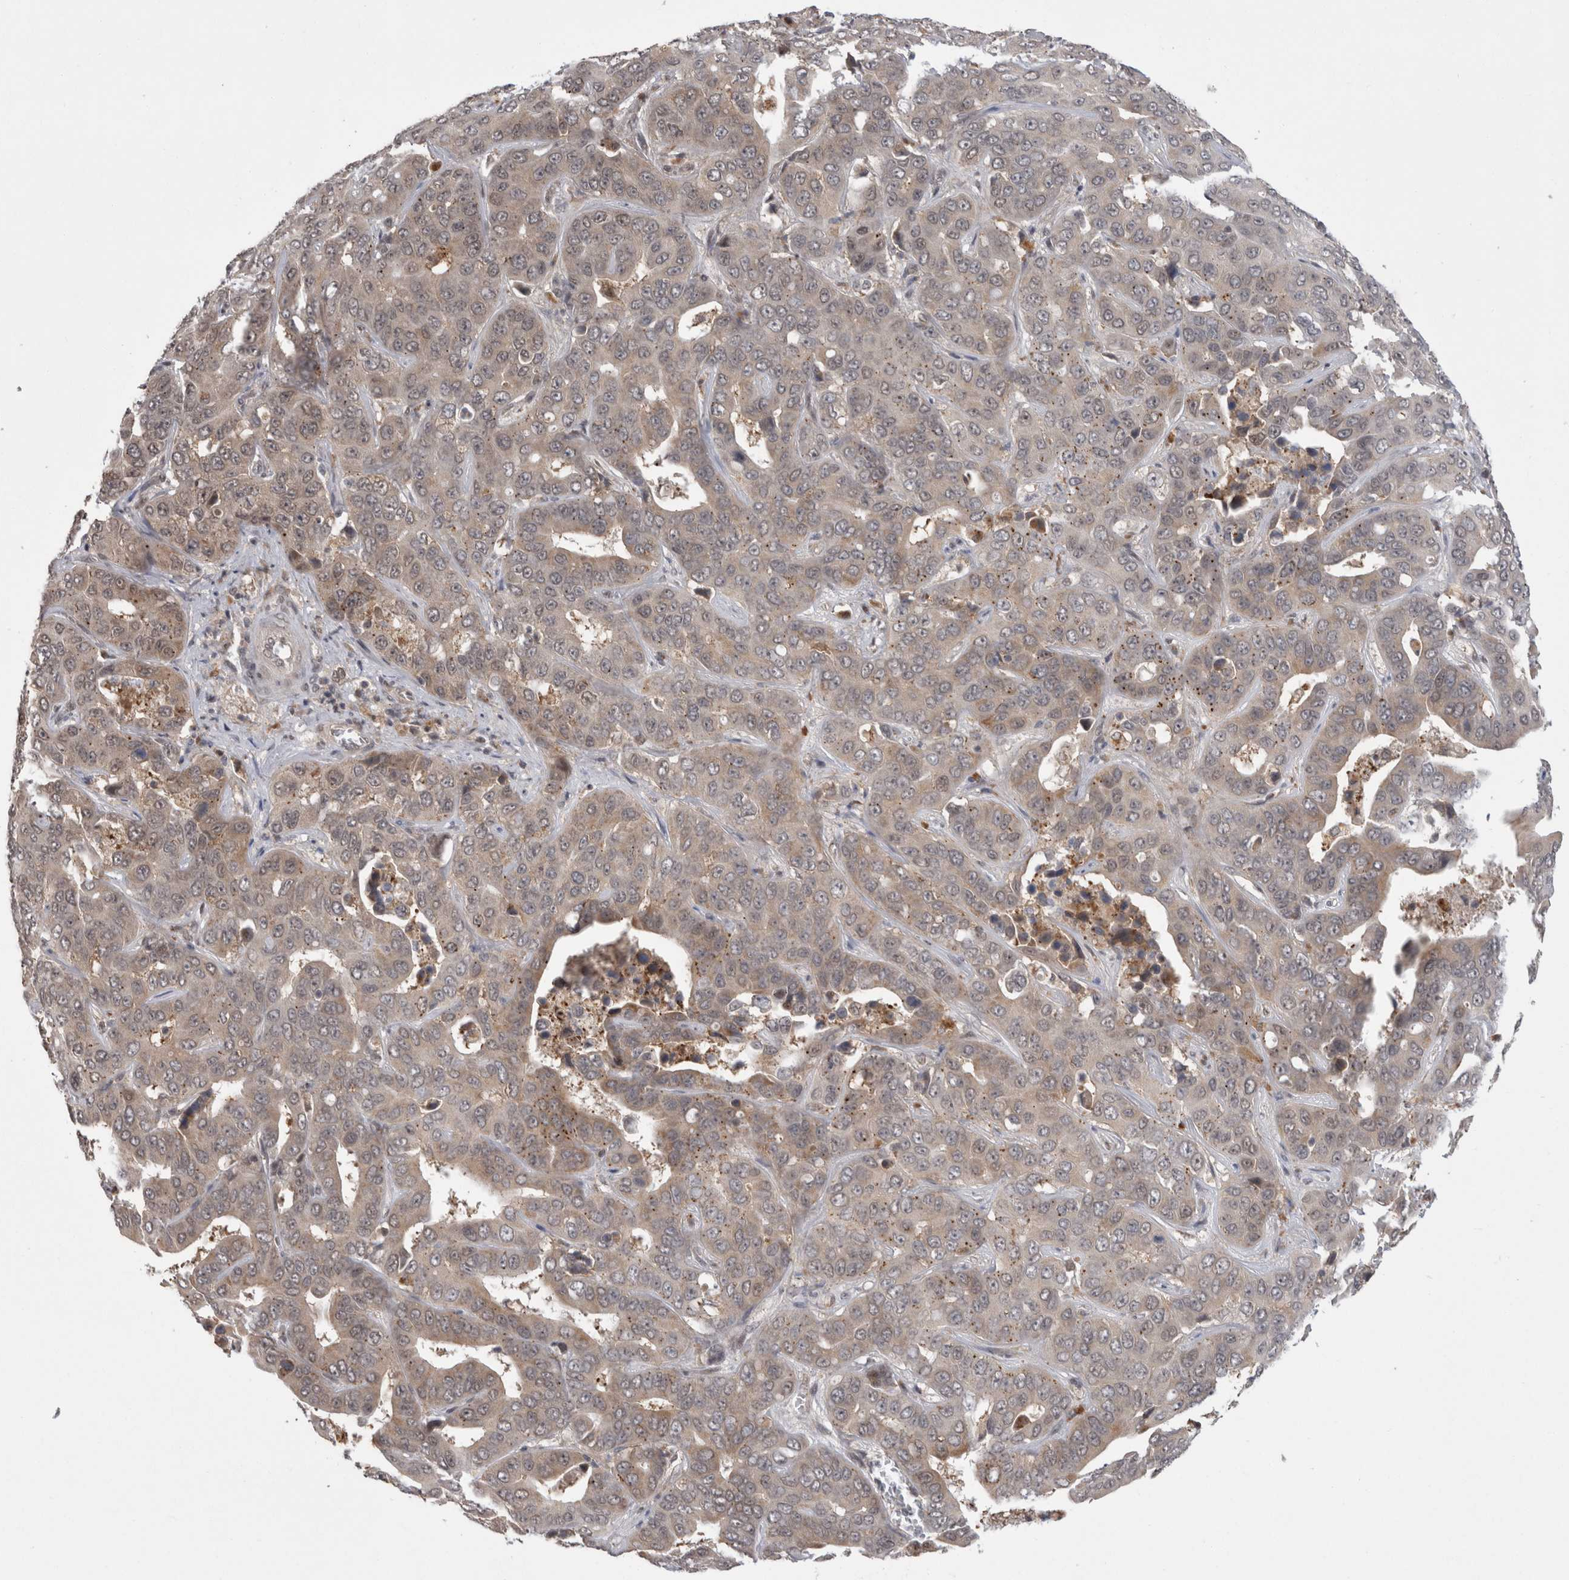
{"staining": {"intensity": "weak", "quantity": "25%-75%", "location": "cytoplasmic/membranous"}, "tissue": "liver cancer", "cell_type": "Tumor cells", "image_type": "cancer", "snomed": [{"axis": "morphology", "description": "Cholangiocarcinoma"}, {"axis": "topography", "description": "Liver"}], "caption": "Immunohistochemistry (IHC) histopathology image of cholangiocarcinoma (liver) stained for a protein (brown), which shows low levels of weak cytoplasmic/membranous expression in approximately 25%-75% of tumor cells.", "gene": "MTBP", "patient": {"sex": "female", "age": 52}}